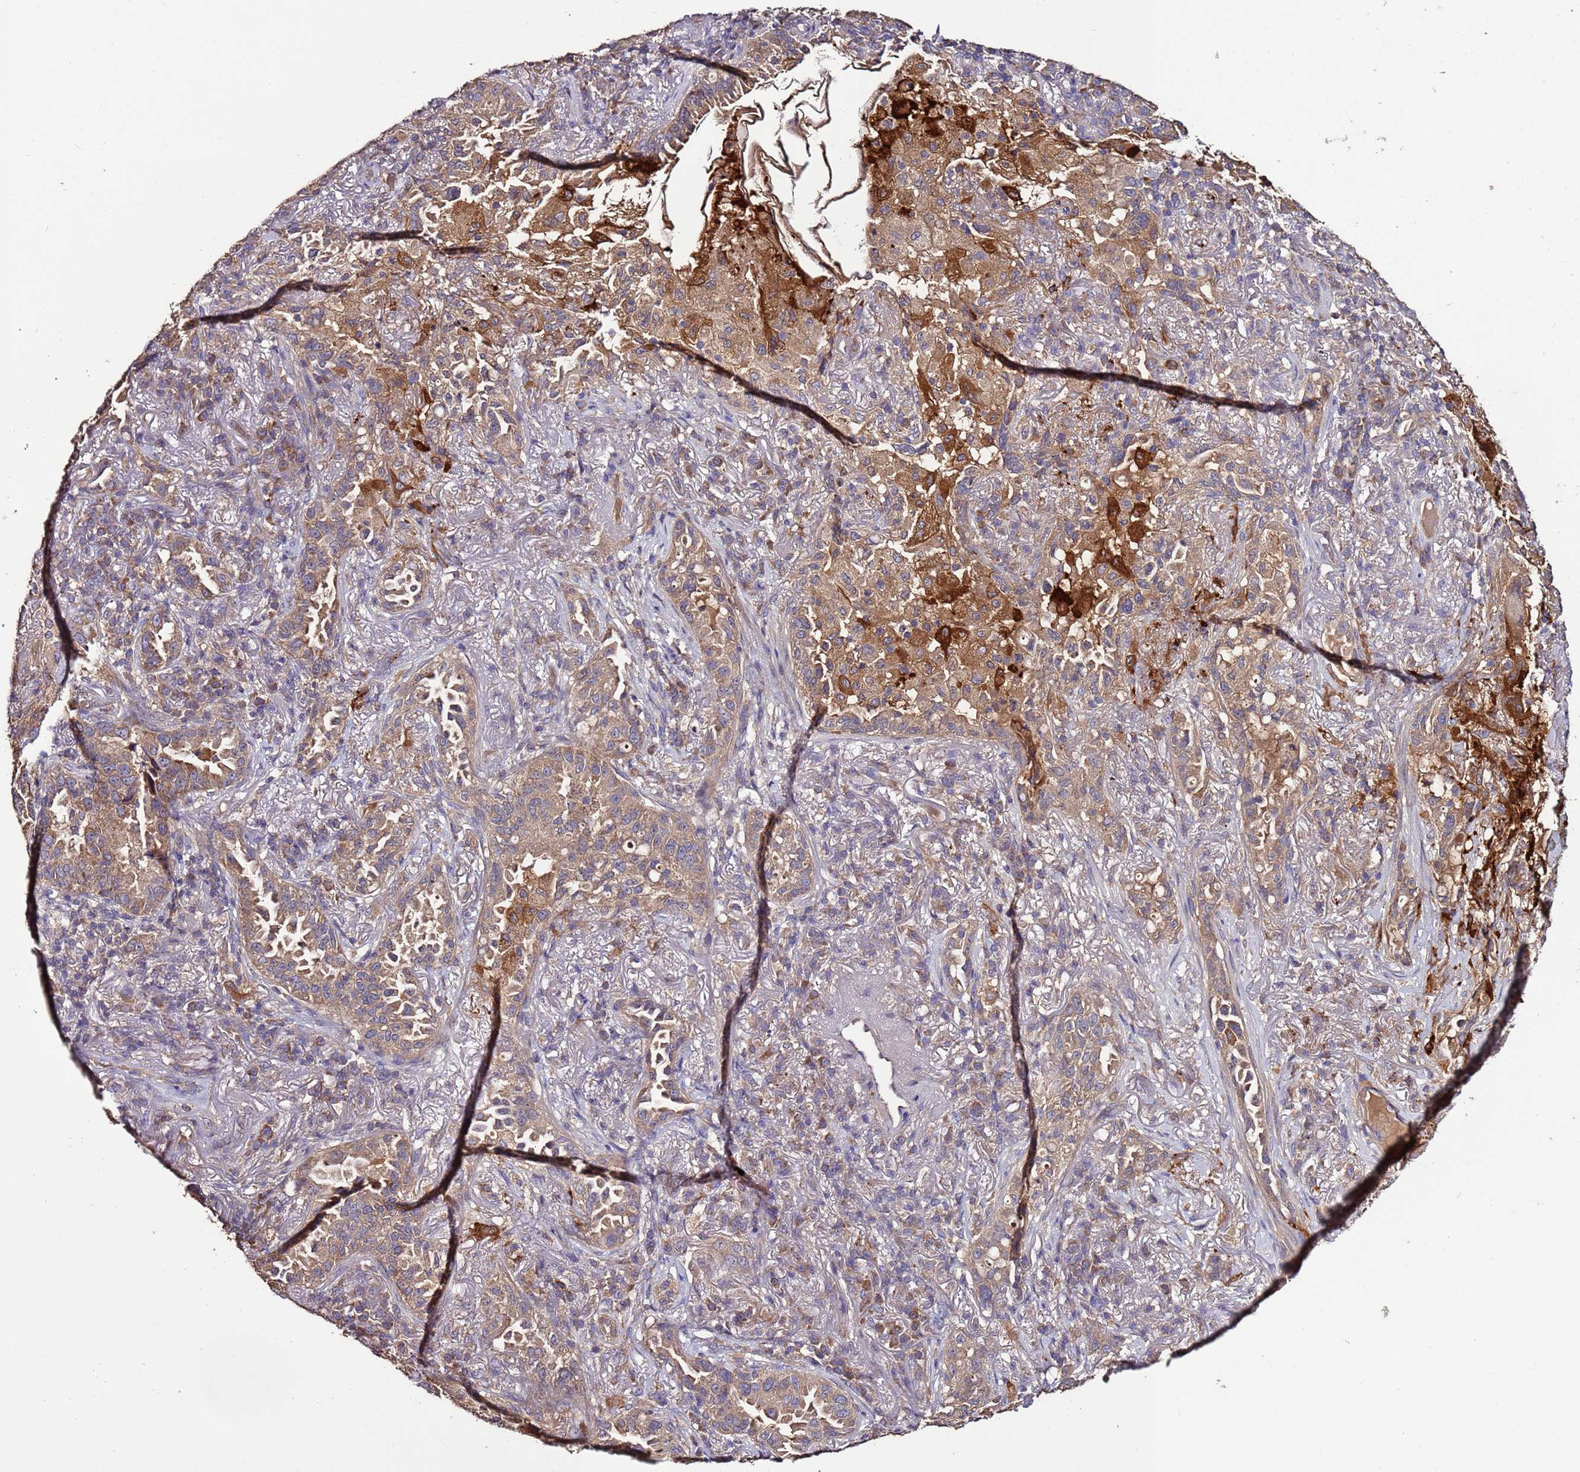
{"staining": {"intensity": "moderate", "quantity": ">75%", "location": "cytoplasmic/membranous"}, "tissue": "lung cancer", "cell_type": "Tumor cells", "image_type": "cancer", "snomed": [{"axis": "morphology", "description": "Adenocarcinoma, NOS"}, {"axis": "topography", "description": "Lung"}], "caption": "Immunohistochemistry (IHC) micrograph of lung cancer (adenocarcinoma) stained for a protein (brown), which shows medium levels of moderate cytoplasmic/membranous staining in approximately >75% of tumor cells.", "gene": "RPS15A", "patient": {"sex": "female", "age": 69}}